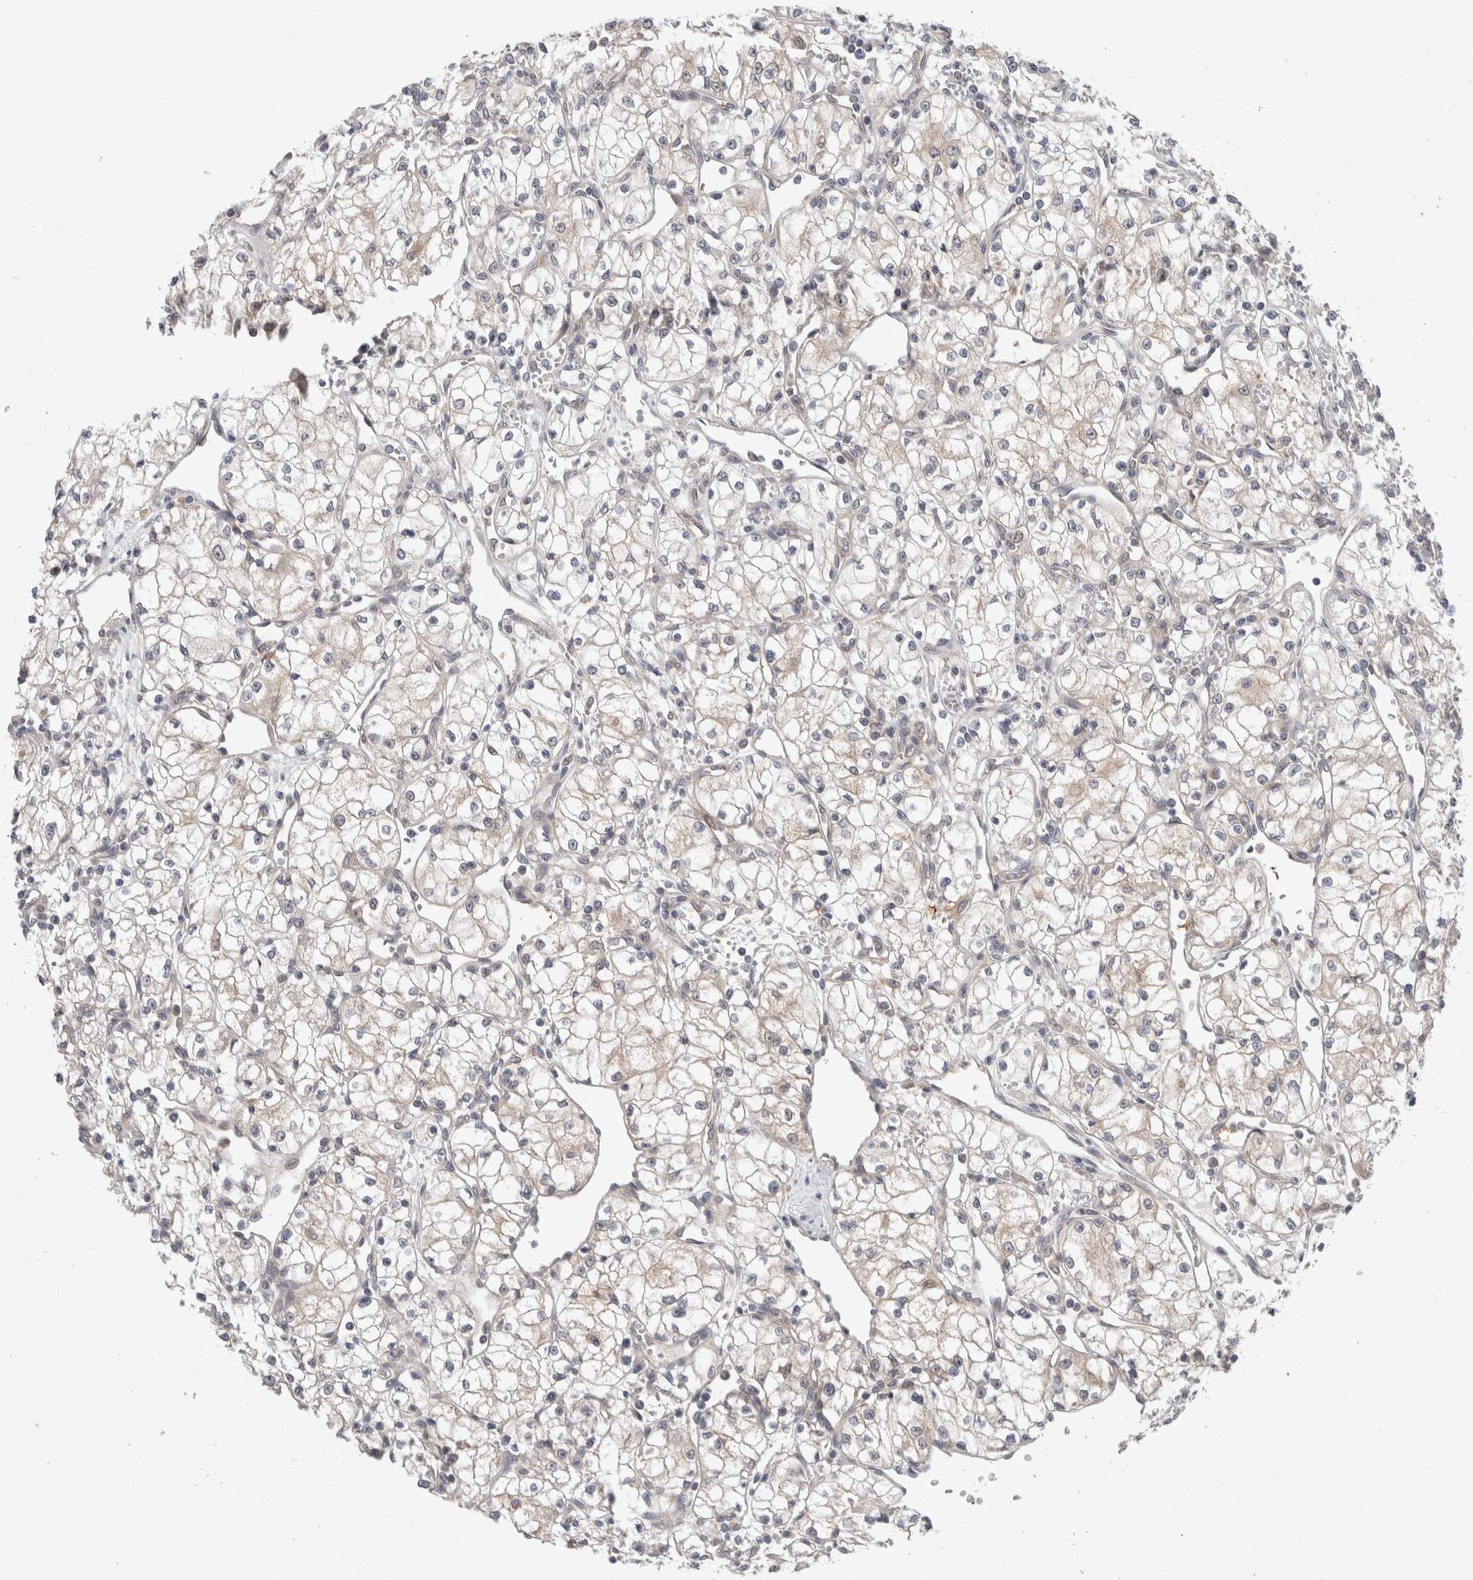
{"staining": {"intensity": "negative", "quantity": "none", "location": "none"}, "tissue": "renal cancer", "cell_type": "Tumor cells", "image_type": "cancer", "snomed": [{"axis": "morphology", "description": "Normal tissue, NOS"}, {"axis": "morphology", "description": "Adenocarcinoma, NOS"}, {"axis": "topography", "description": "Kidney"}], "caption": "A photomicrograph of human renal adenocarcinoma is negative for staining in tumor cells.", "gene": "SGK1", "patient": {"sex": "male", "age": 59}}